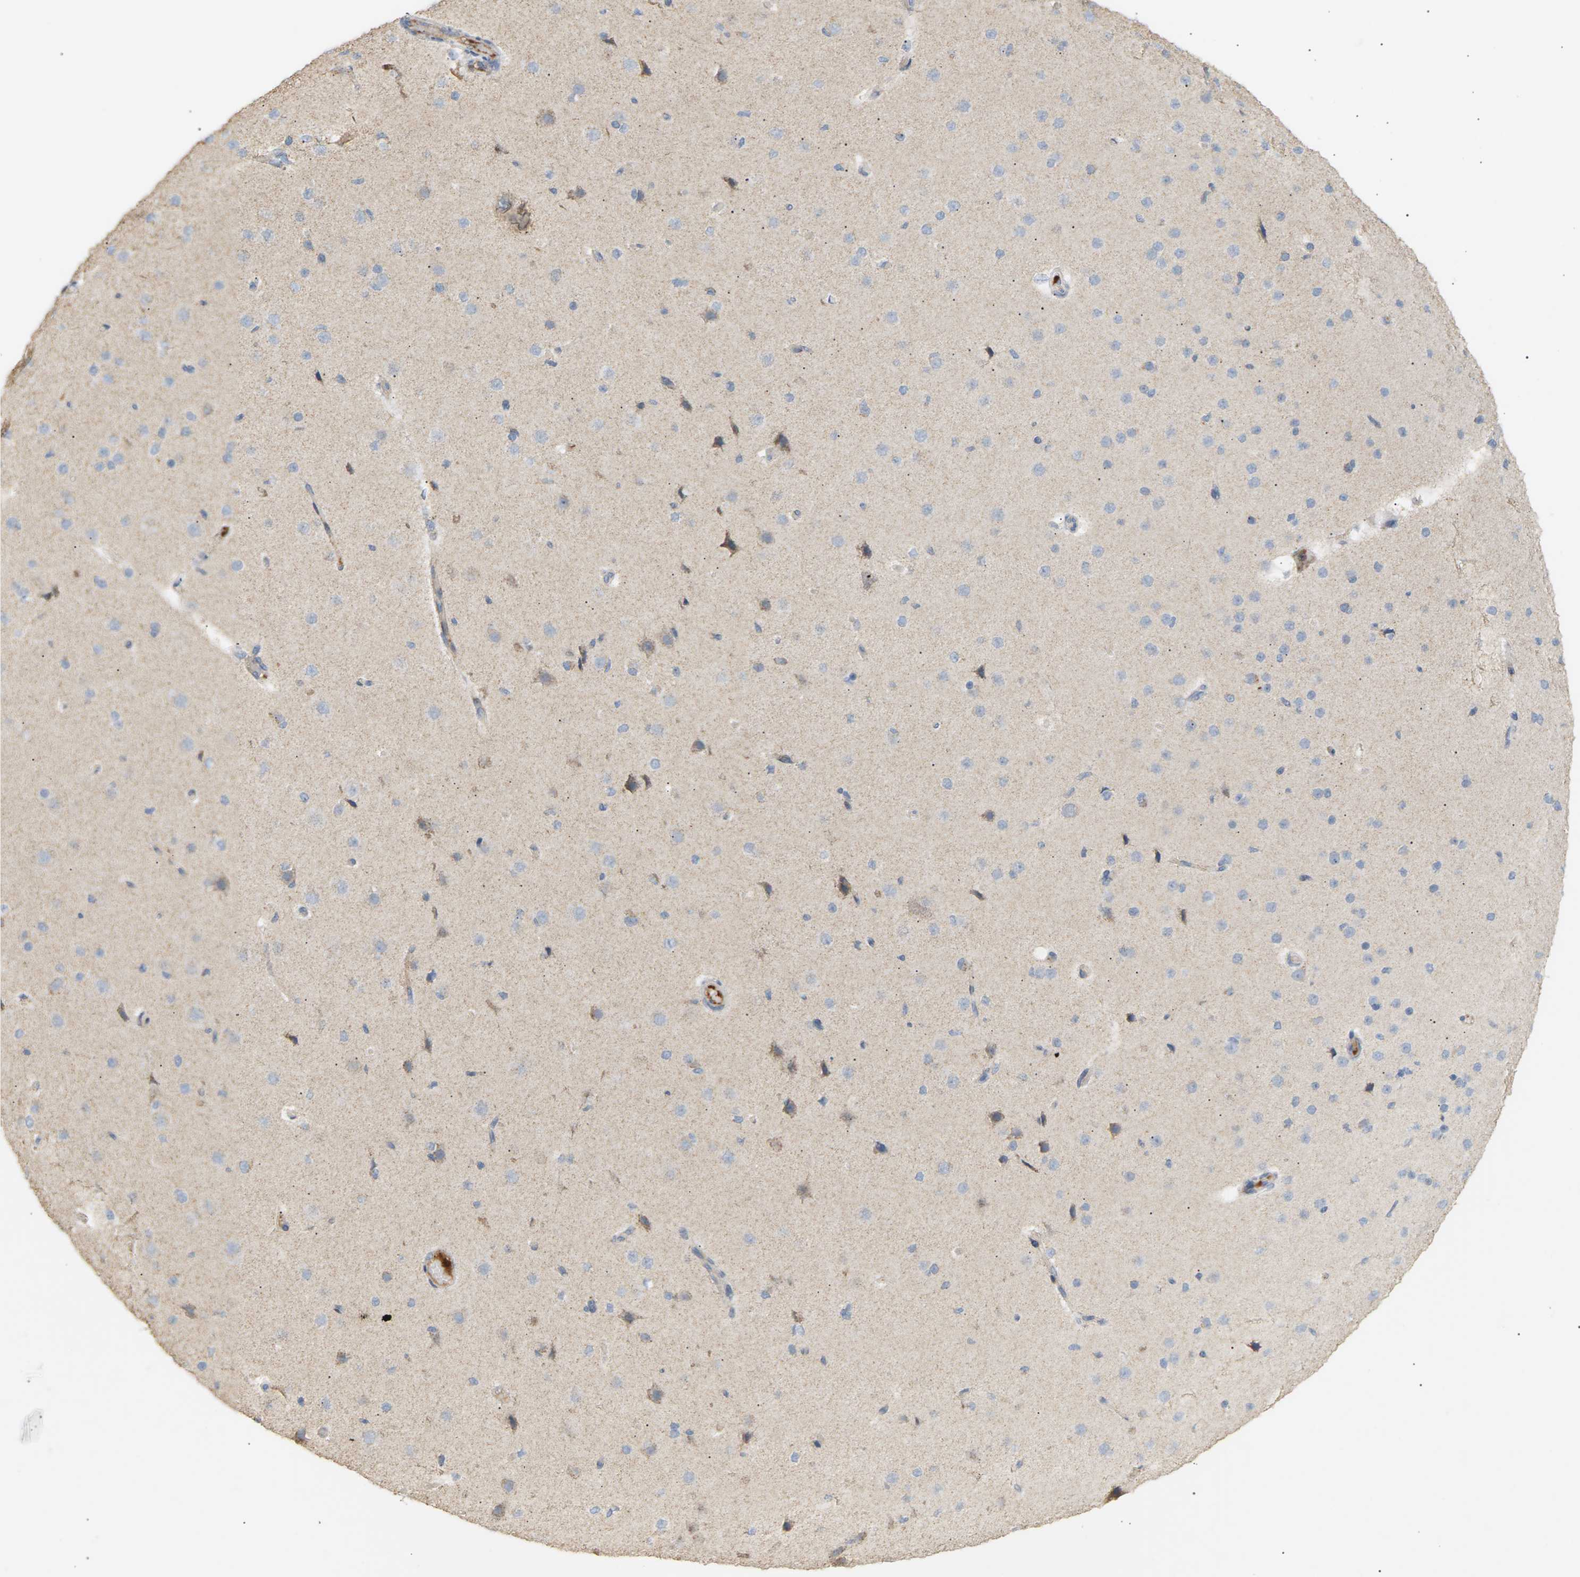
{"staining": {"intensity": "moderate", "quantity": "<25%", "location": "cytoplasmic/membranous"}, "tissue": "cerebral cortex", "cell_type": "Endothelial cells", "image_type": "normal", "snomed": [{"axis": "morphology", "description": "Normal tissue, NOS"}, {"axis": "morphology", "description": "Developmental malformation"}, {"axis": "topography", "description": "Cerebral cortex"}], "caption": "Moderate cytoplasmic/membranous protein expression is appreciated in about <25% of endothelial cells in cerebral cortex. The staining was performed using DAB (3,3'-diaminobenzidine), with brown indicating positive protein expression. Nuclei are stained blue with hematoxylin.", "gene": "LIME1", "patient": {"sex": "female", "age": 30}}